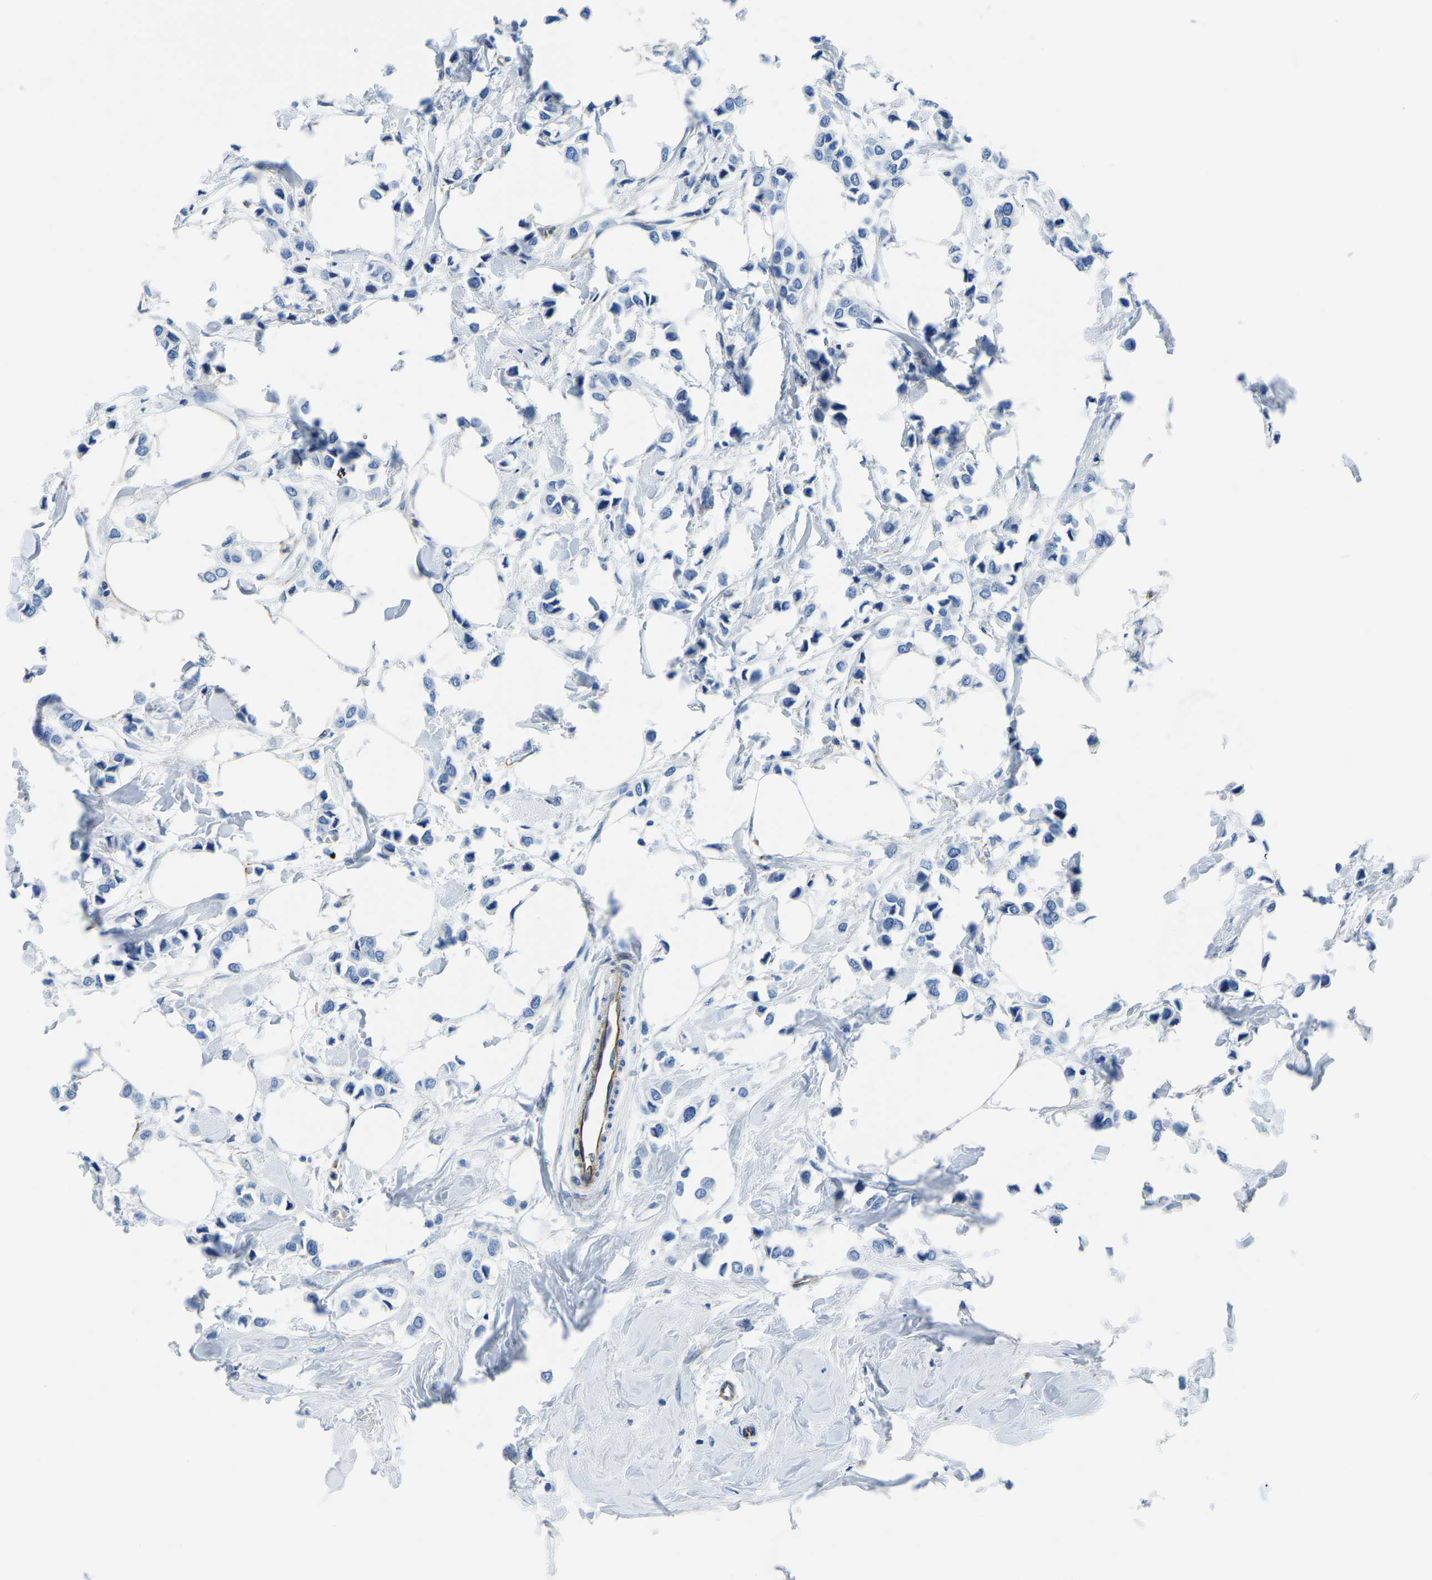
{"staining": {"intensity": "negative", "quantity": "none", "location": "none"}, "tissue": "breast cancer", "cell_type": "Tumor cells", "image_type": "cancer", "snomed": [{"axis": "morphology", "description": "Lobular carcinoma"}, {"axis": "topography", "description": "Breast"}], "caption": "Immunohistochemical staining of human breast cancer (lobular carcinoma) displays no significant staining in tumor cells. Nuclei are stained in blue.", "gene": "MS4A3", "patient": {"sex": "female", "age": 51}}